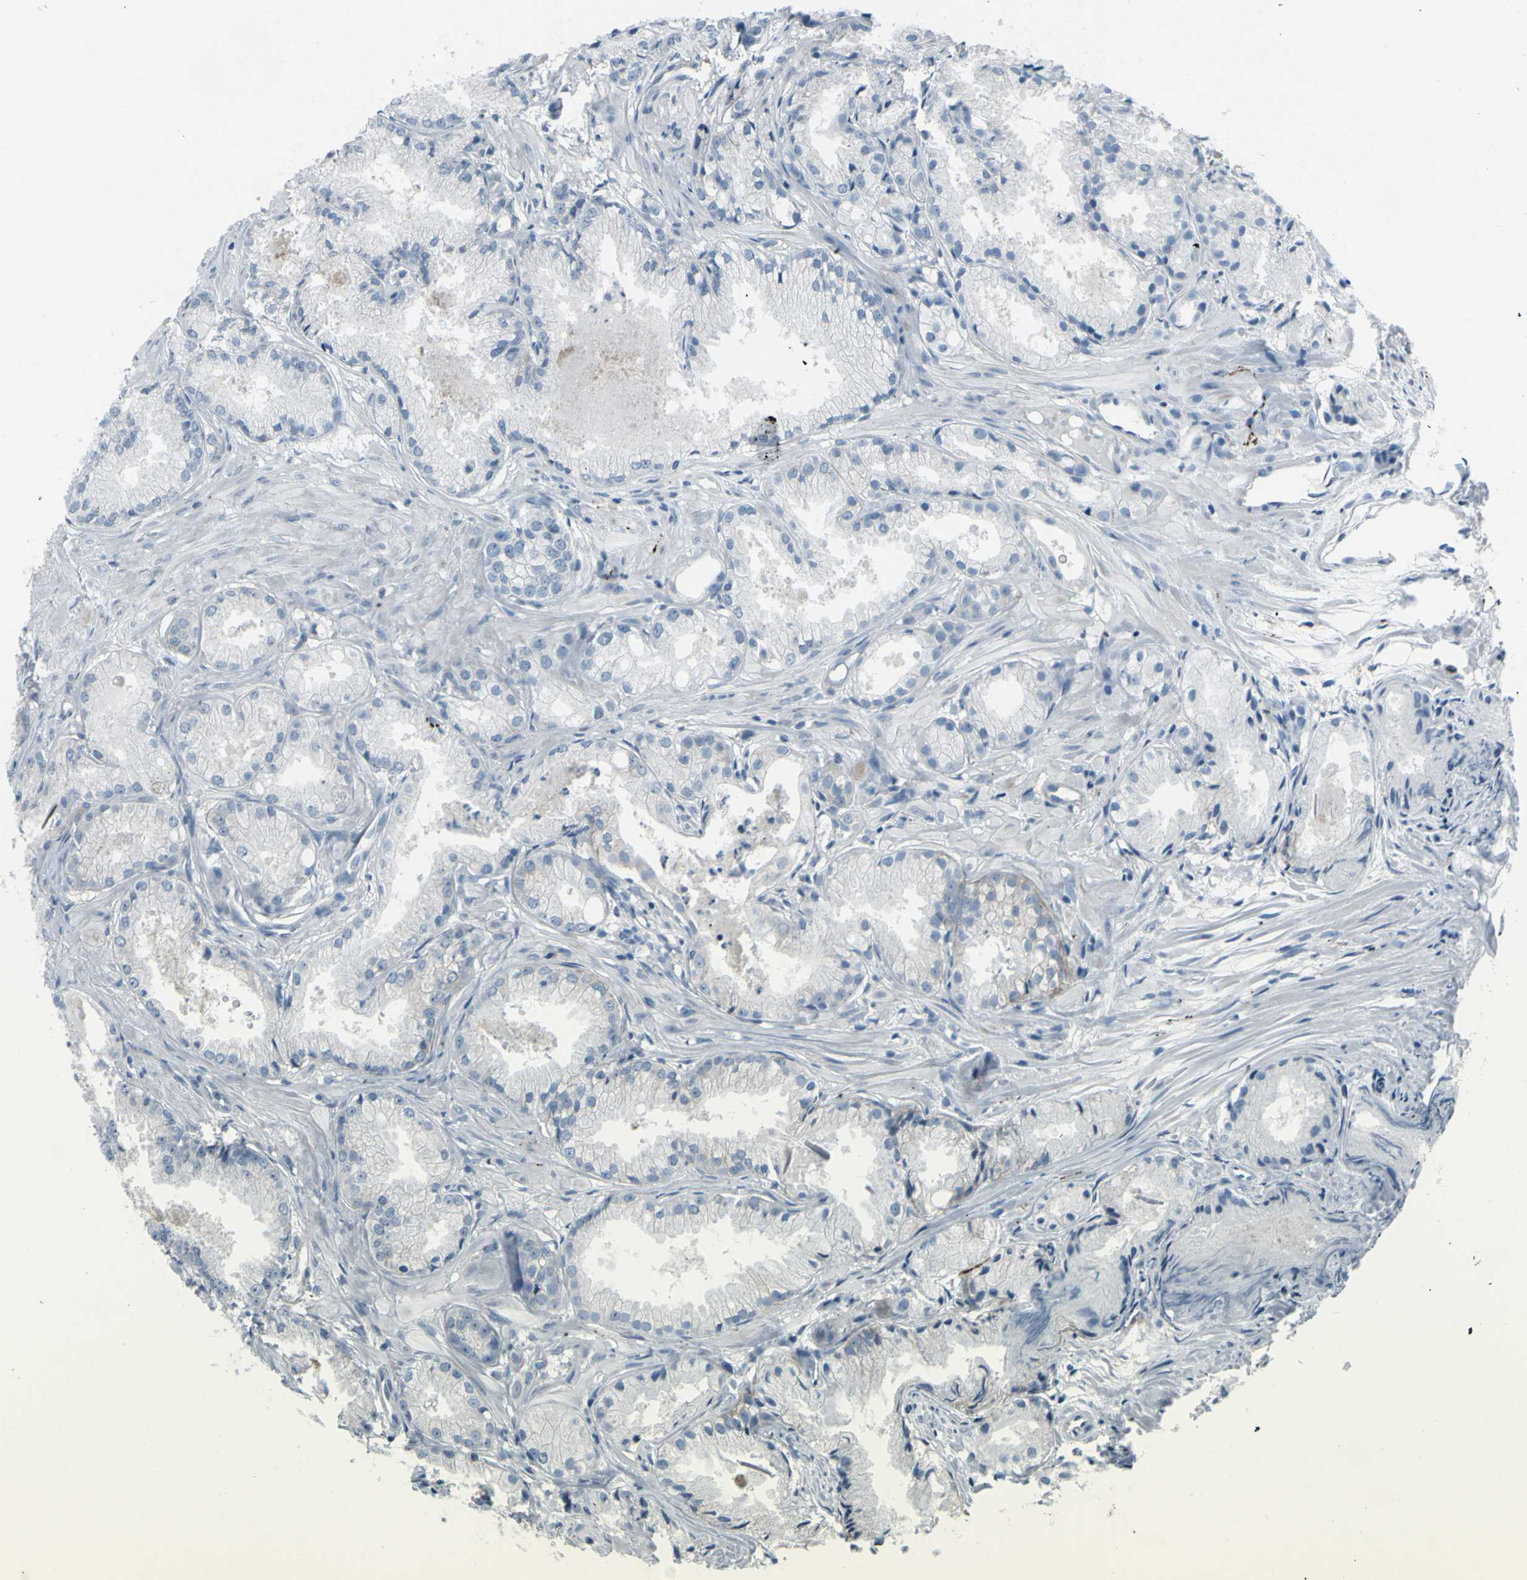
{"staining": {"intensity": "negative", "quantity": "none", "location": "none"}, "tissue": "prostate cancer", "cell_type": "Tumor cells", "image_type": "cancer", "snomed": [{"axis": "morphology", "description": "Adenocarcinoma, Low grade"}, {"axis": "topography", "description": "Prostate"}], "caption": "Tumor cells are negative for protein expression in human adenocarcinoma (low-grade) (prostate).", "gene": "GPR34", "patient": {"sex": "male", "age": 72}}